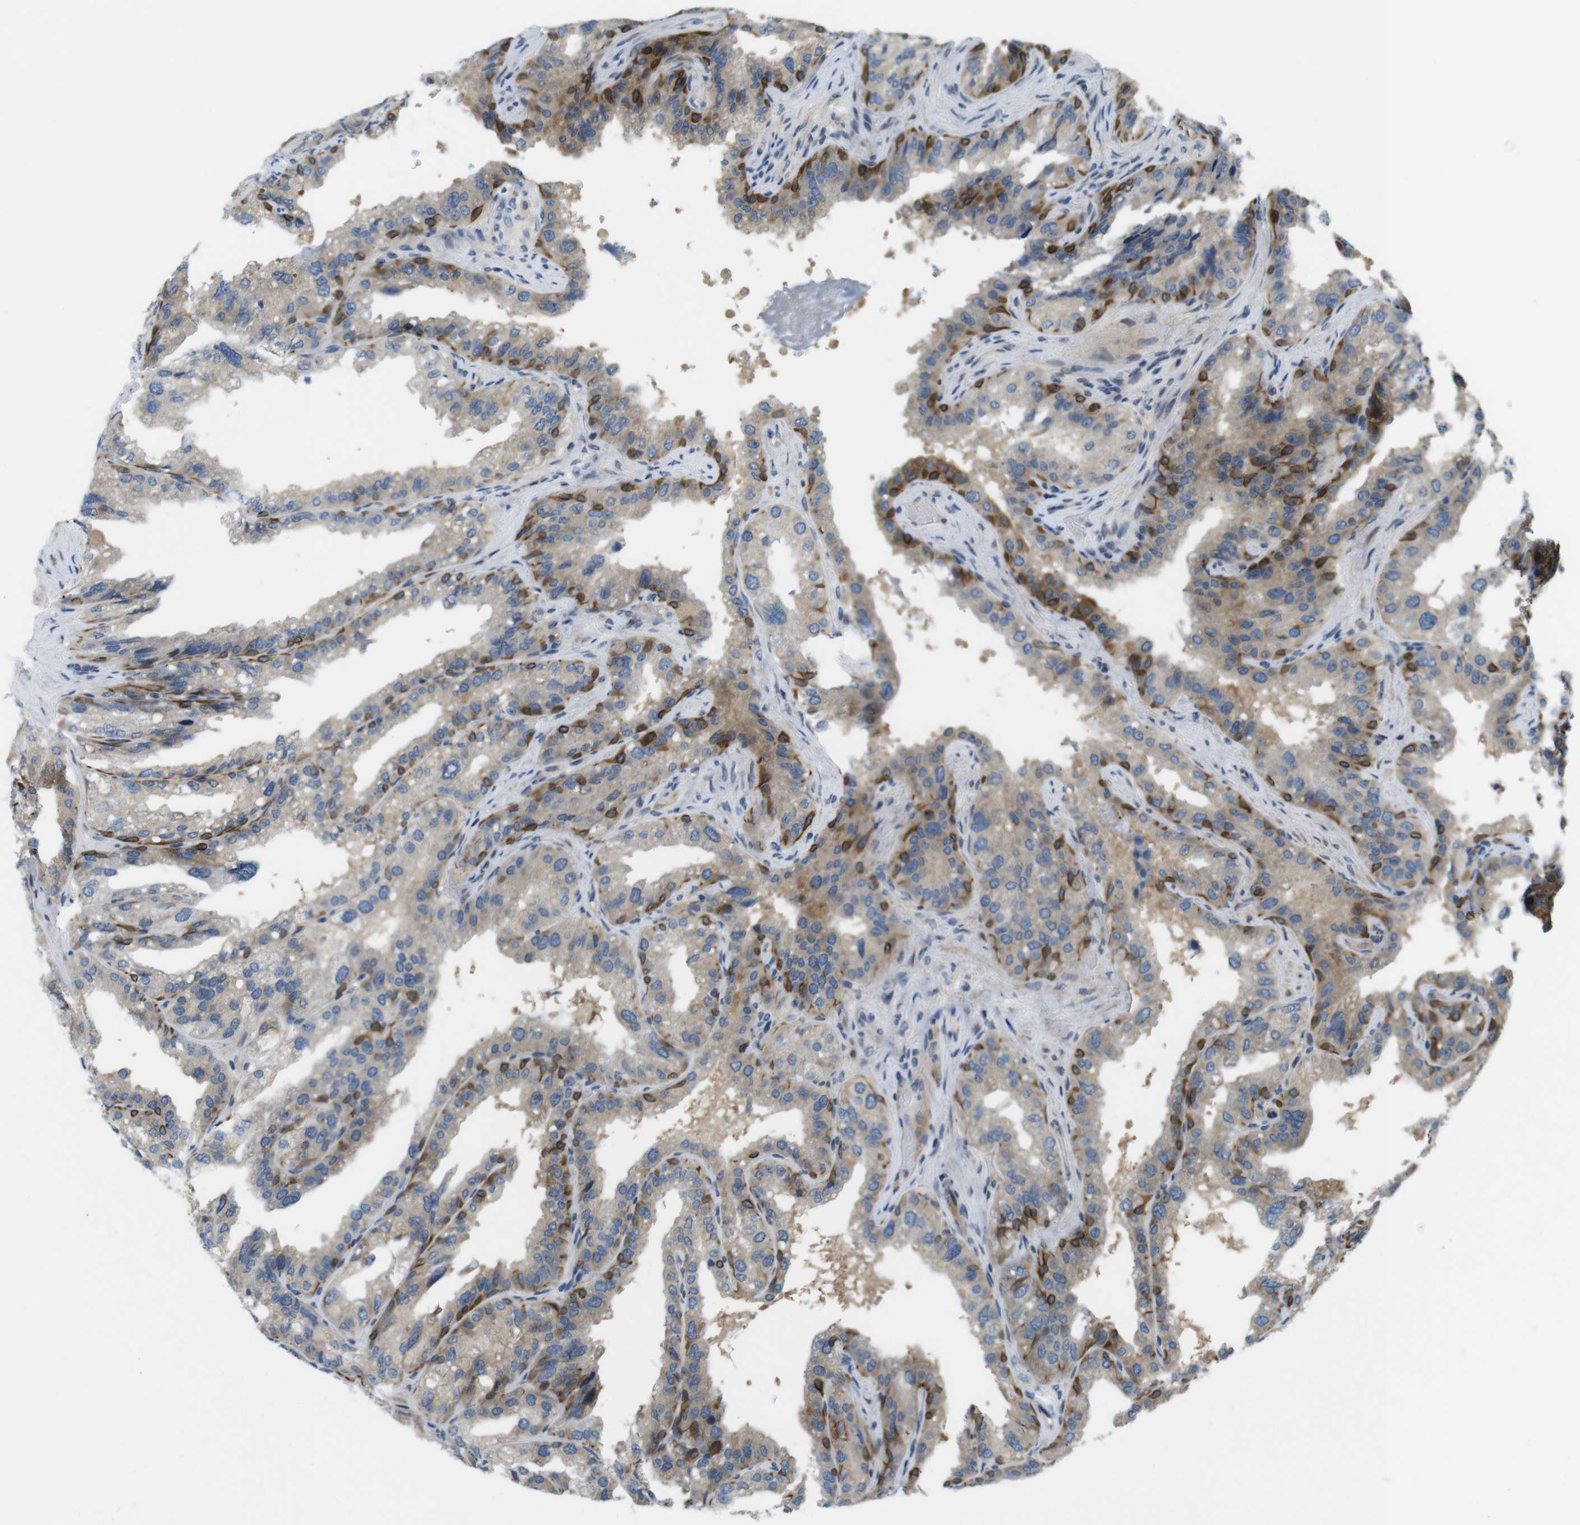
{"staining": {"intensity": "strong", "quantity": "25%-75%", "location": "cytoplasmic/membranous"}, "tissue": "seminal vesicle", "cell_type": "Glandular cells", "image_type": "normal", "snomed": [{"axis": "morphology", "description": "Normal tissue, NOS"}, {"axis": "topography", "description": "Seminal veicle"}], "caption": "Strong cytoplasmic/membranous expression is appreciated in about 25%-75% of glandular cells in benign seminal vesicle.", "gene": "ZDHHC3", "patient": {"sex": "male", "age": 68}}